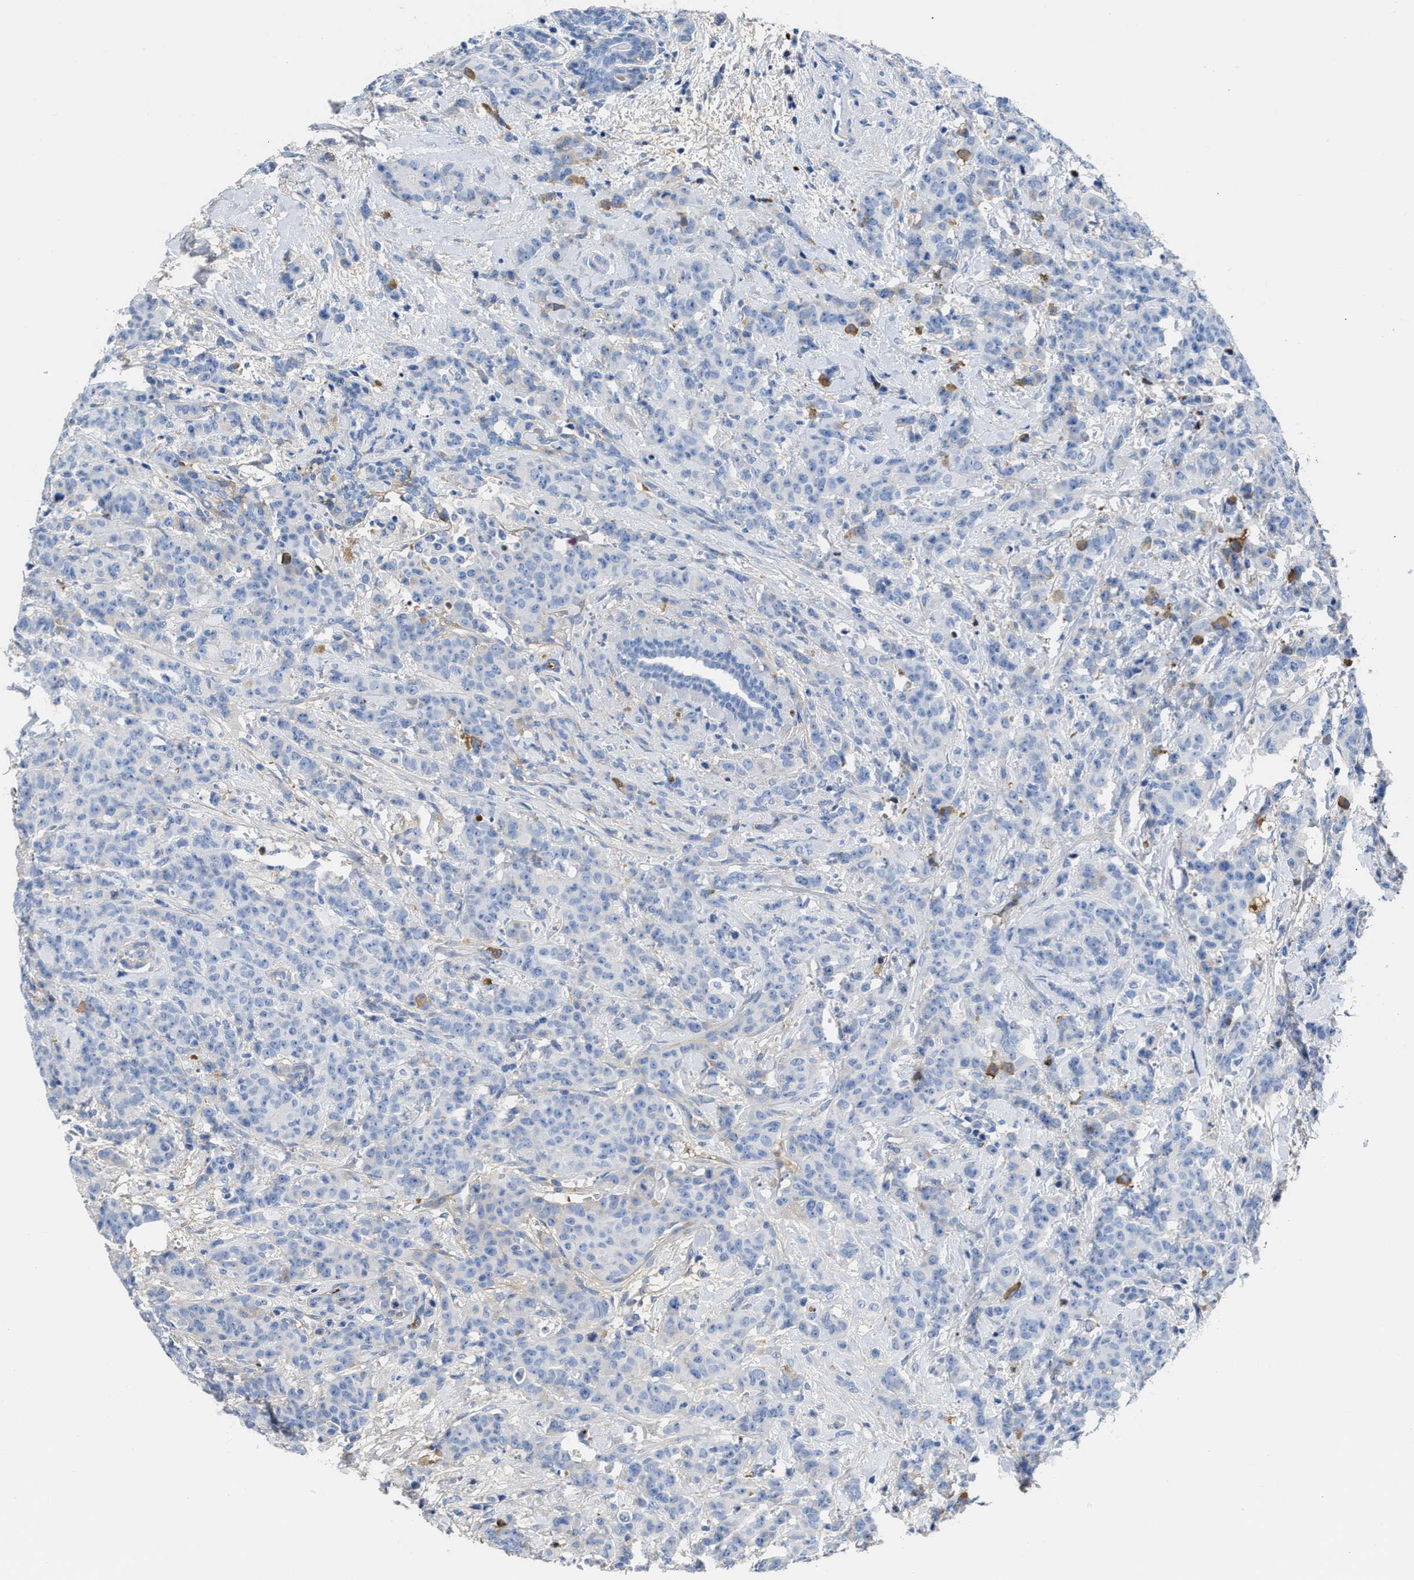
{"staining": {"intensity": "negative", "quantity": "none", "location": "none"}, "tissue": "breast cancer", "cell_type": "Tumor cells", "image_type": "cancer", "snomed": [{"axis": "morphology", "description": "Normal tissue, NOS"}, {"axis": "morphology", "description": "Duct carcinoma"}, {"axis": "topography", "description": "Breast"}], "caption": "Immunohistochemistry (IHC) of invasive ductal carcinoma (breast) displays no staining in tumor cells. (Immunohistochemistry, brightfield microscopy, high magnification).", "gene": "GC", "patient": {"sex": "female", "age": 40}}